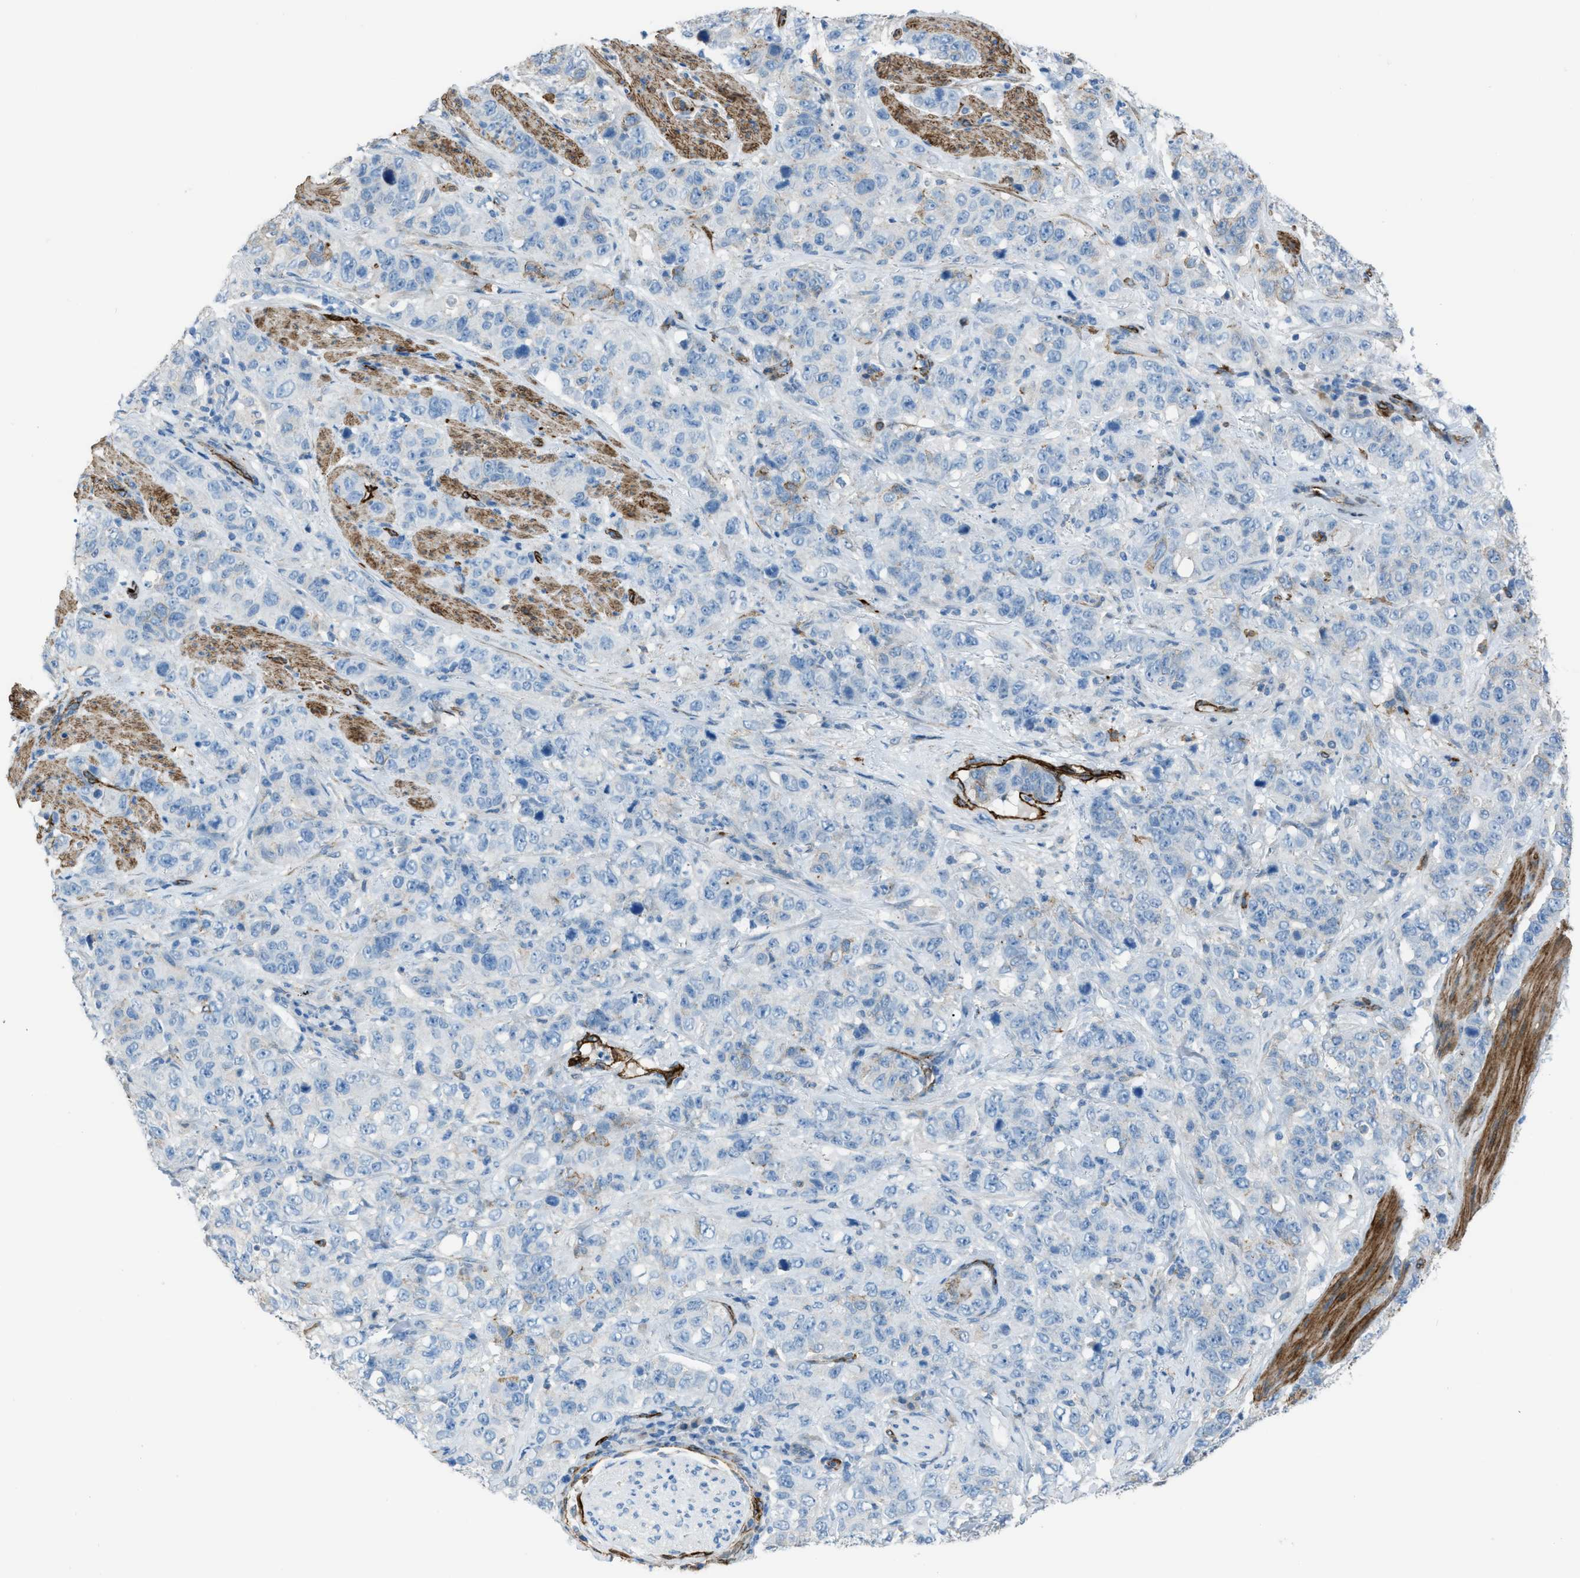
{"staining": {"intensity": "negative", "quantity": "none", "location": "none"}, "tissue": "stomach cancer", "cell_type": "Tumor cells", "image_type": "cancer", "snomed": [{"axis": "morphology", "description": "Adenocarcinoma, NOS"}, {"axis": "topography", "description": "Stomach"}], "caption": "Immunohistochemistry image of neoplastic tissue: human stomach cancer (adenocarcinoma) stained with DAB displays no significant protein staining in tumor cells.", "gene": "SLC22A15", "patient": {"sex": "male", "age": 48}}